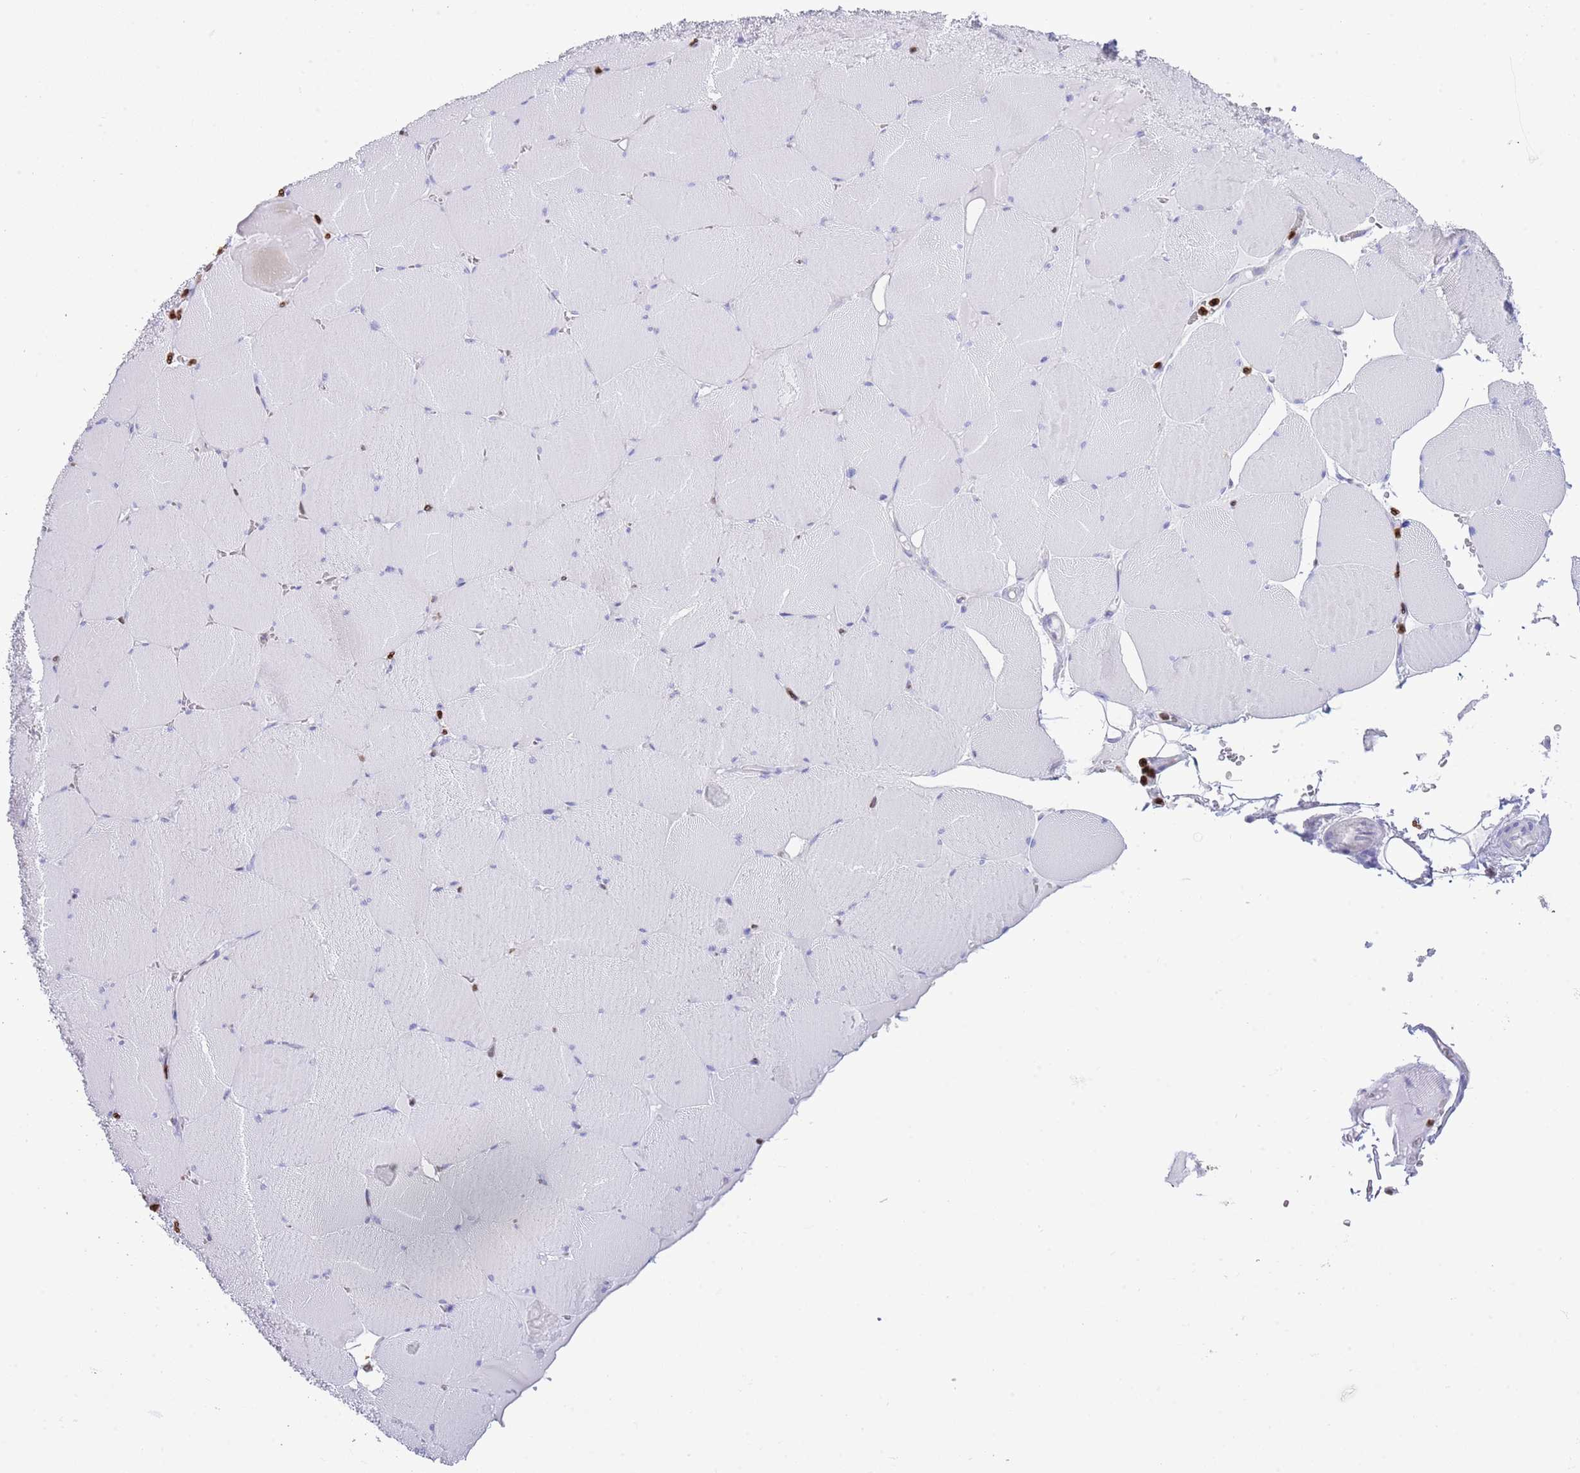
{"staining": {"intensity": "negative", "quantity": "none", "location": "none"}, "tissue": "skeletal muscle", "cell_type": "Myocytes", "image_type": "normal", "snomed": [{"axis": "morphology", "description": "Normal tissue, NOS"}, {"axis": "topography", "description": "Skeletal muscle"}, {"axis": "topography", "description": "Head-Neck"}], "caption": "Immunohistochemistry (IHC) of unremarkable human skeletal muscle displays no expression in myocytes. The staining is performed using DAB (3,3'-diaminobenzidine) brown chromogen with nuclei counter-stained in using hematoxylin.", "gene": "LBR", "patient": {"sex": "male", "age": 66}}